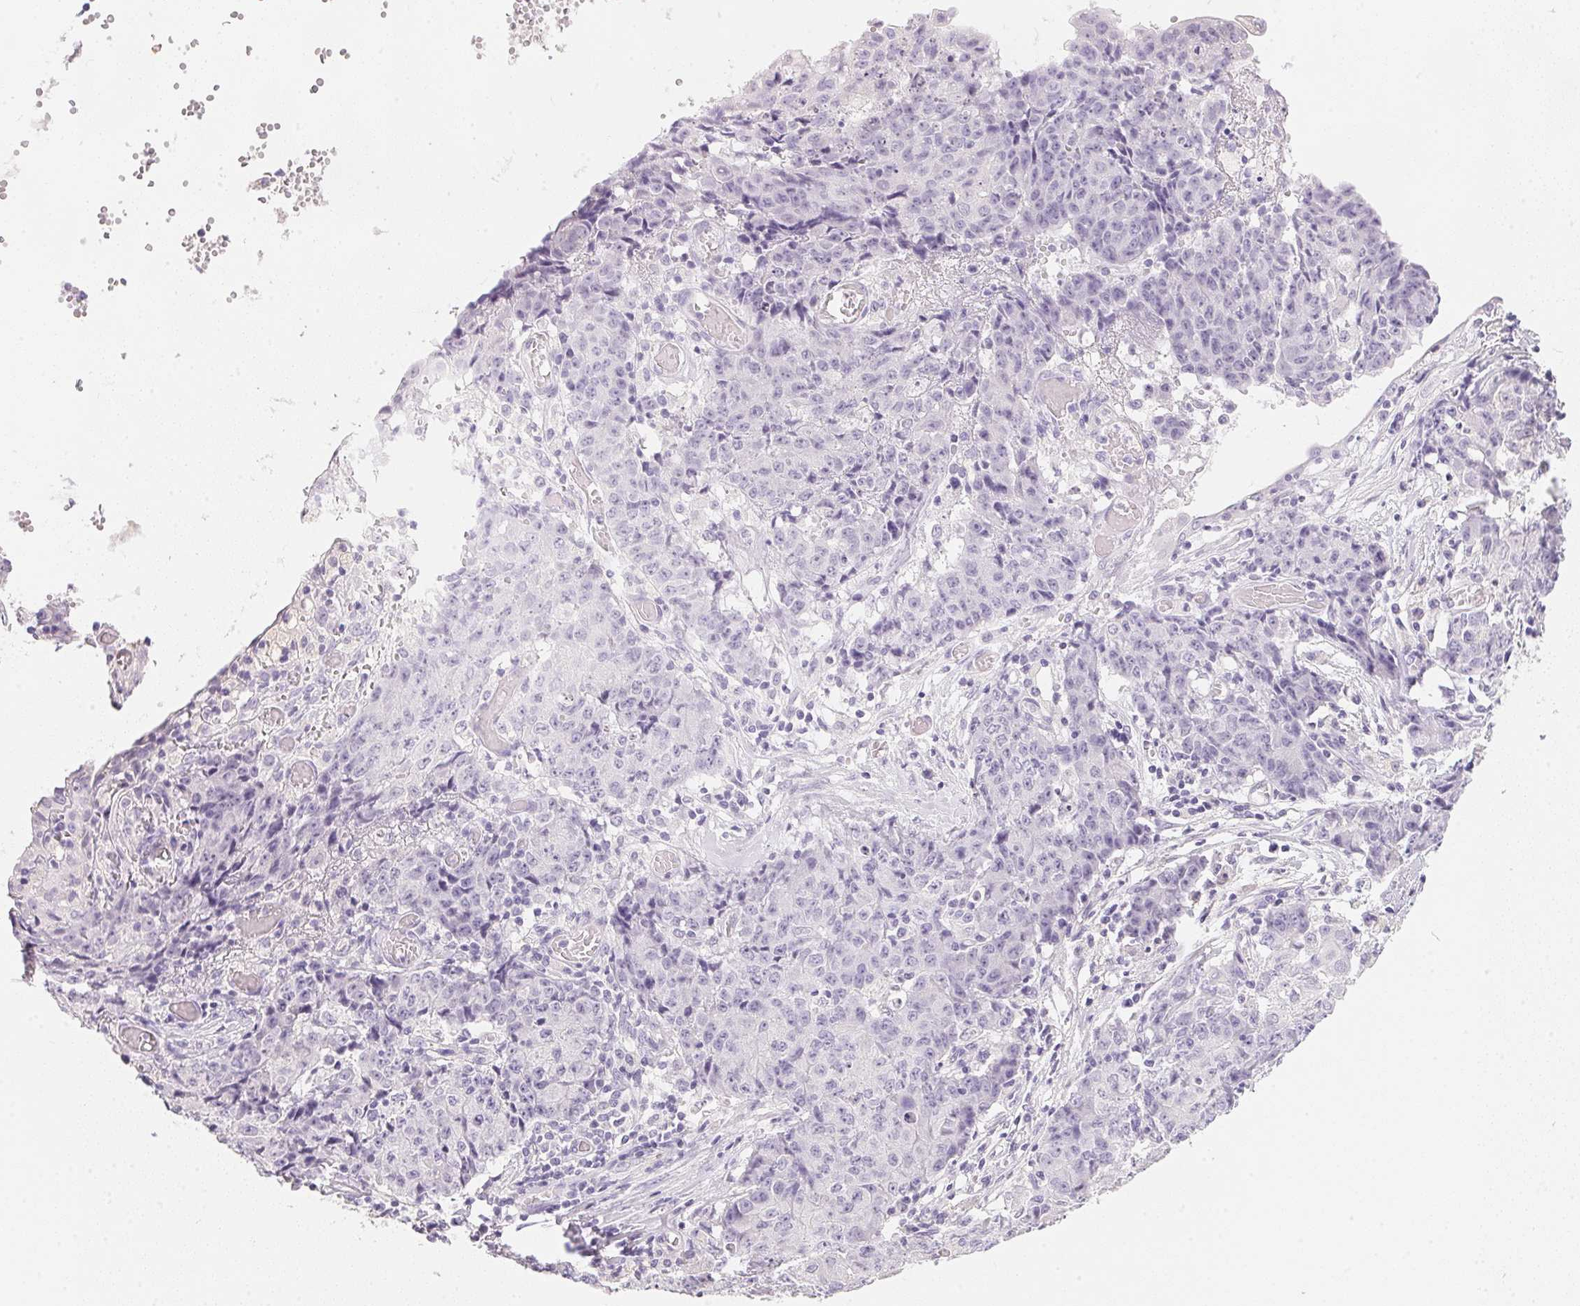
{"staining": {"intensity": "negative", "quantity": "none", "location": "none"}, "tissue": "ovarian cancer", "cell_type": "Tumor cells", "image_type": "cancer", "snomed": [{"axis": "morphology", "description": "Carcinoma, endometroid"}, {"axis": "topography", "description": "Ovary"}], "caption": "Protein analysis of endometroid carcinoma (ovarian) shows no significant positivity in tumor cells.", "gene": "ACP3", "patient": {"sex": "female", "age": 42}}